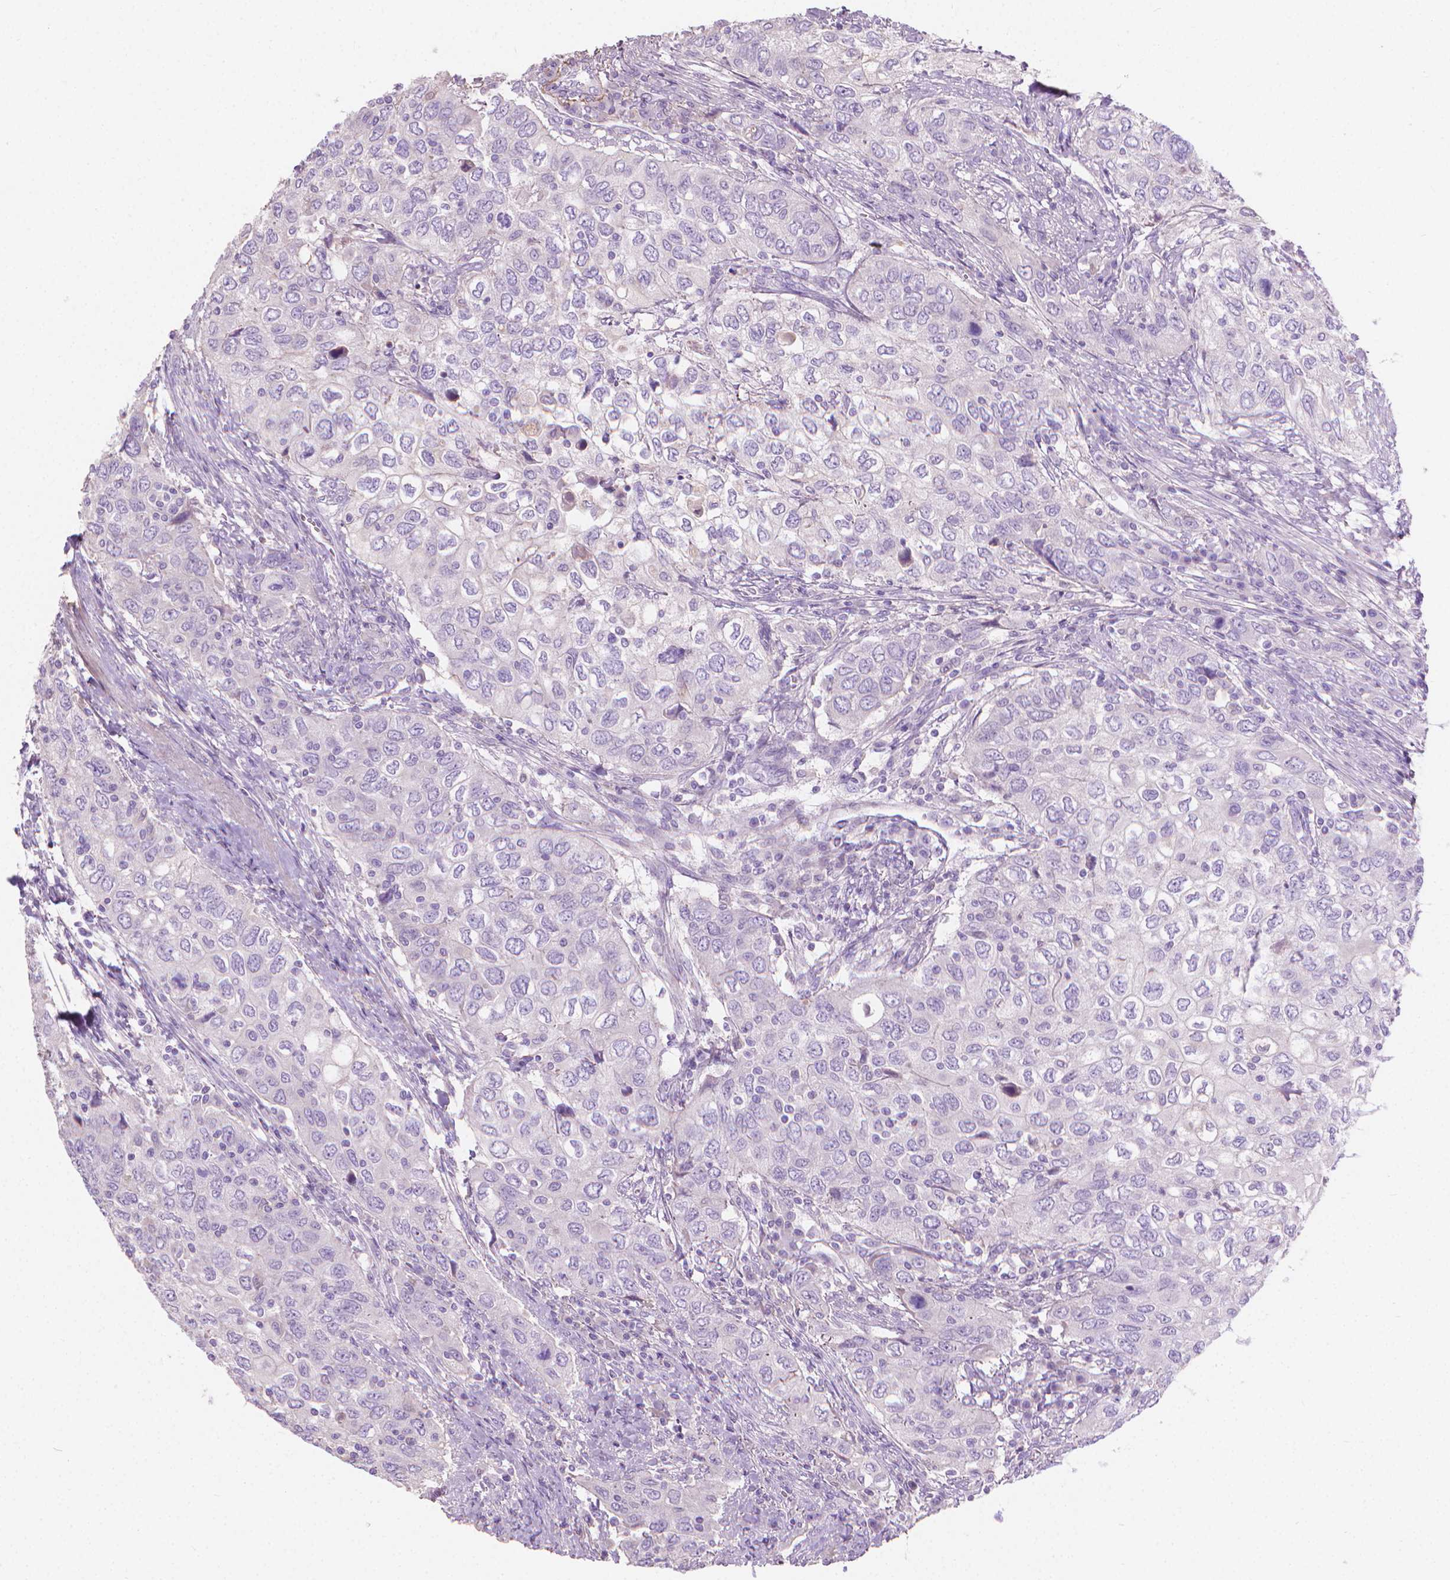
{"staining": {"intensity": "negative", "quantity": "none", "location": "none"}, "tissue": "urothelial cancer", "cell_type": "Tumor cells", "image_type": "cancer", "snomed": [{"axis": "morphology", "description": "Urothelial carcinoma, High grade"}, {"axis": "topography", "description": "Urinary bladder"}], "caption": "Immunohistochemistry (IHC) of urothelial cancer demonstrates no positivity in tumor cells.", "gene": "CABCOCO1", "patient": {"sex": "male", "age": 76}}